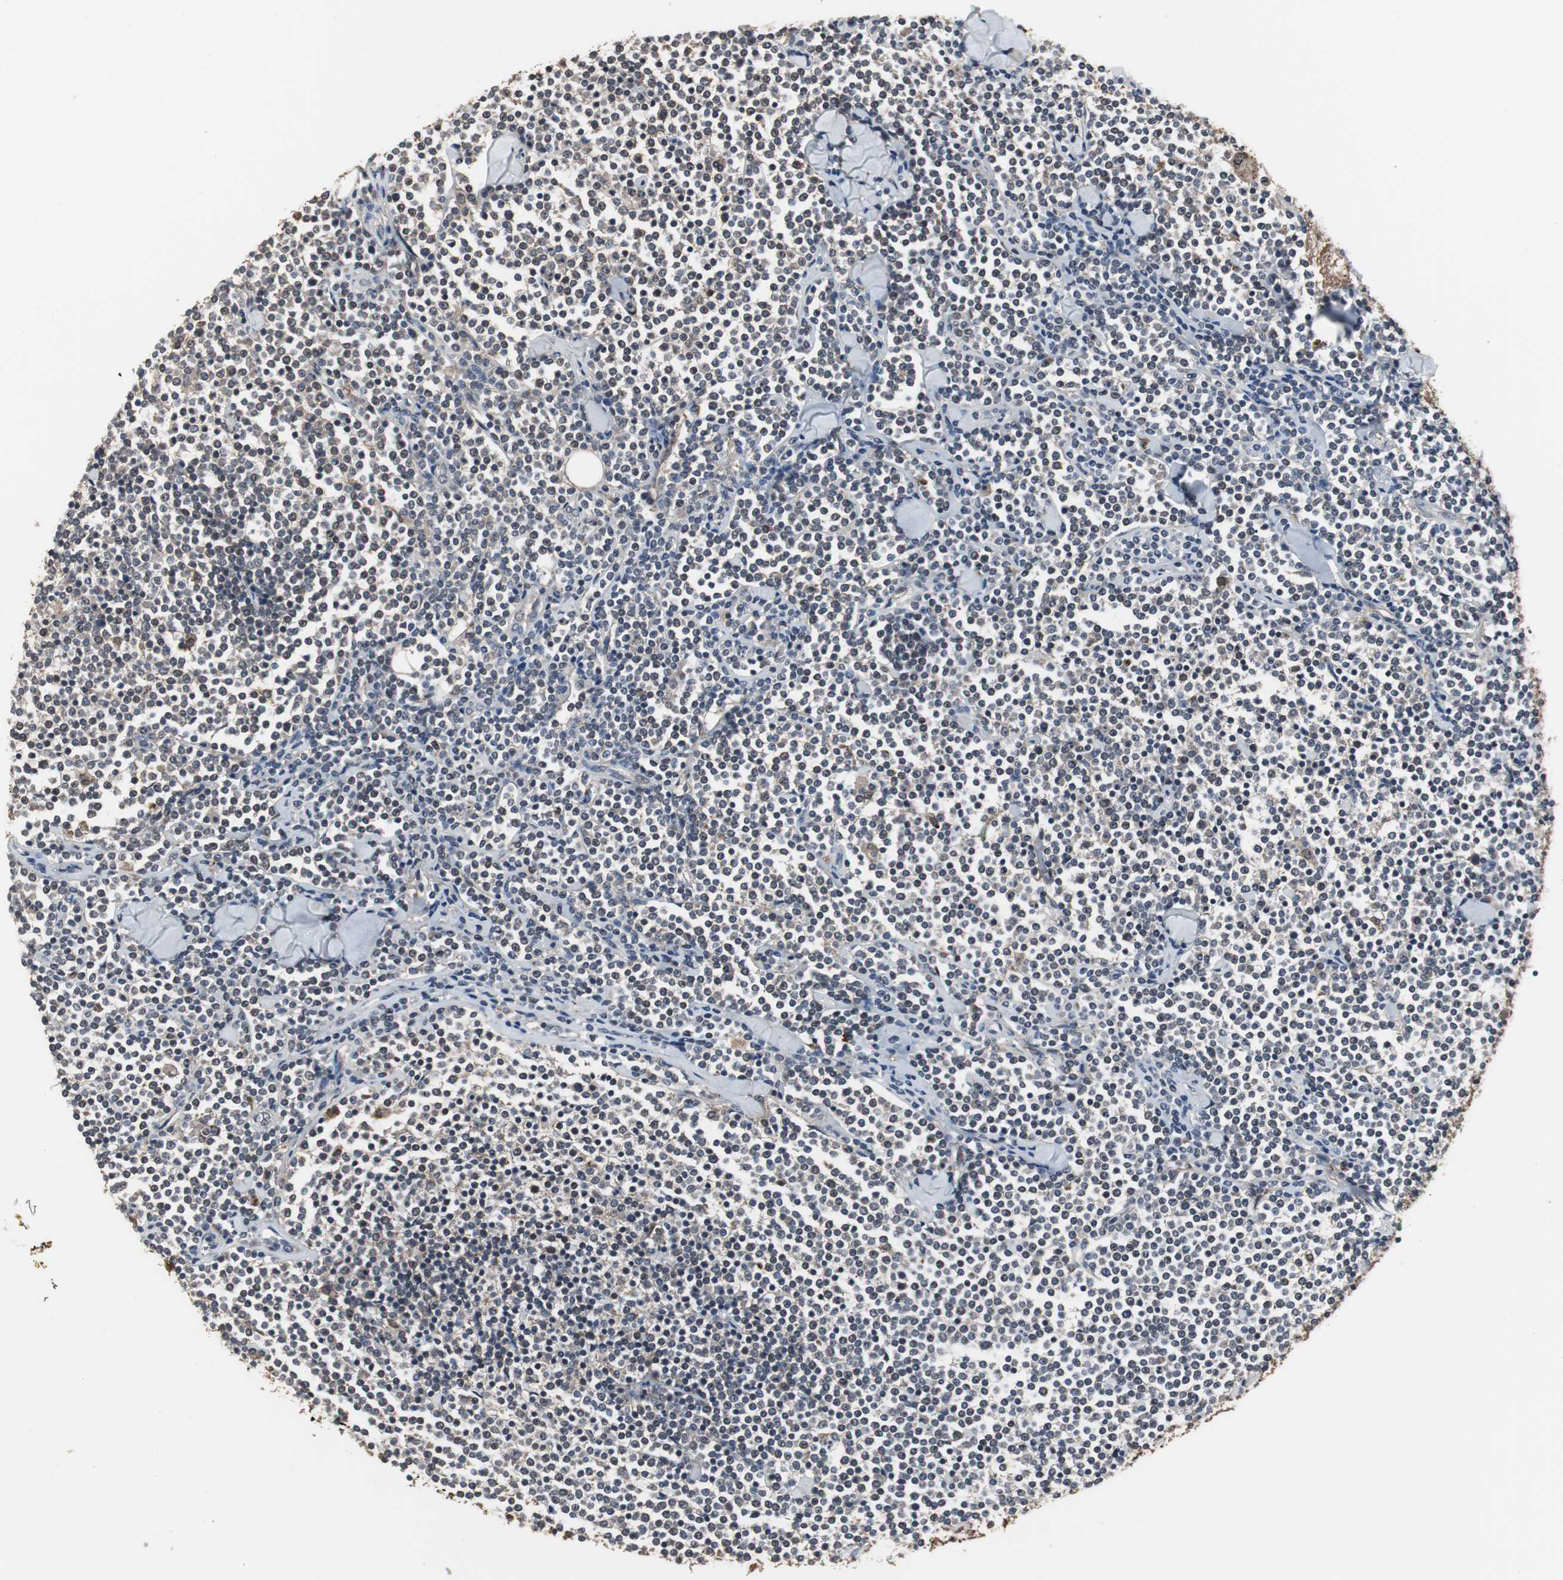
{"staining": {"intensity": "weak", "quantity": "25%-75%", "location": "cytoplasmic/membranous"}, "tissue": "lymphoma", "cell_type": "Tumor cells", "image_type": "cancer", "snomed": [{"axis": "morphology", "description": "Malignant lymphoma, non-Hodgkin's type, Low grade"}, {"axis": "topography", "description": "Soft tissue"}], "caption": "Lymphoma stained with immunohistochemistry reveals weak cytoplasmic/membranous staining in about 25%-75% of tumor cells.", "gene": "ZSCAN22", "patient": {"sex": "male", "age": 92}}